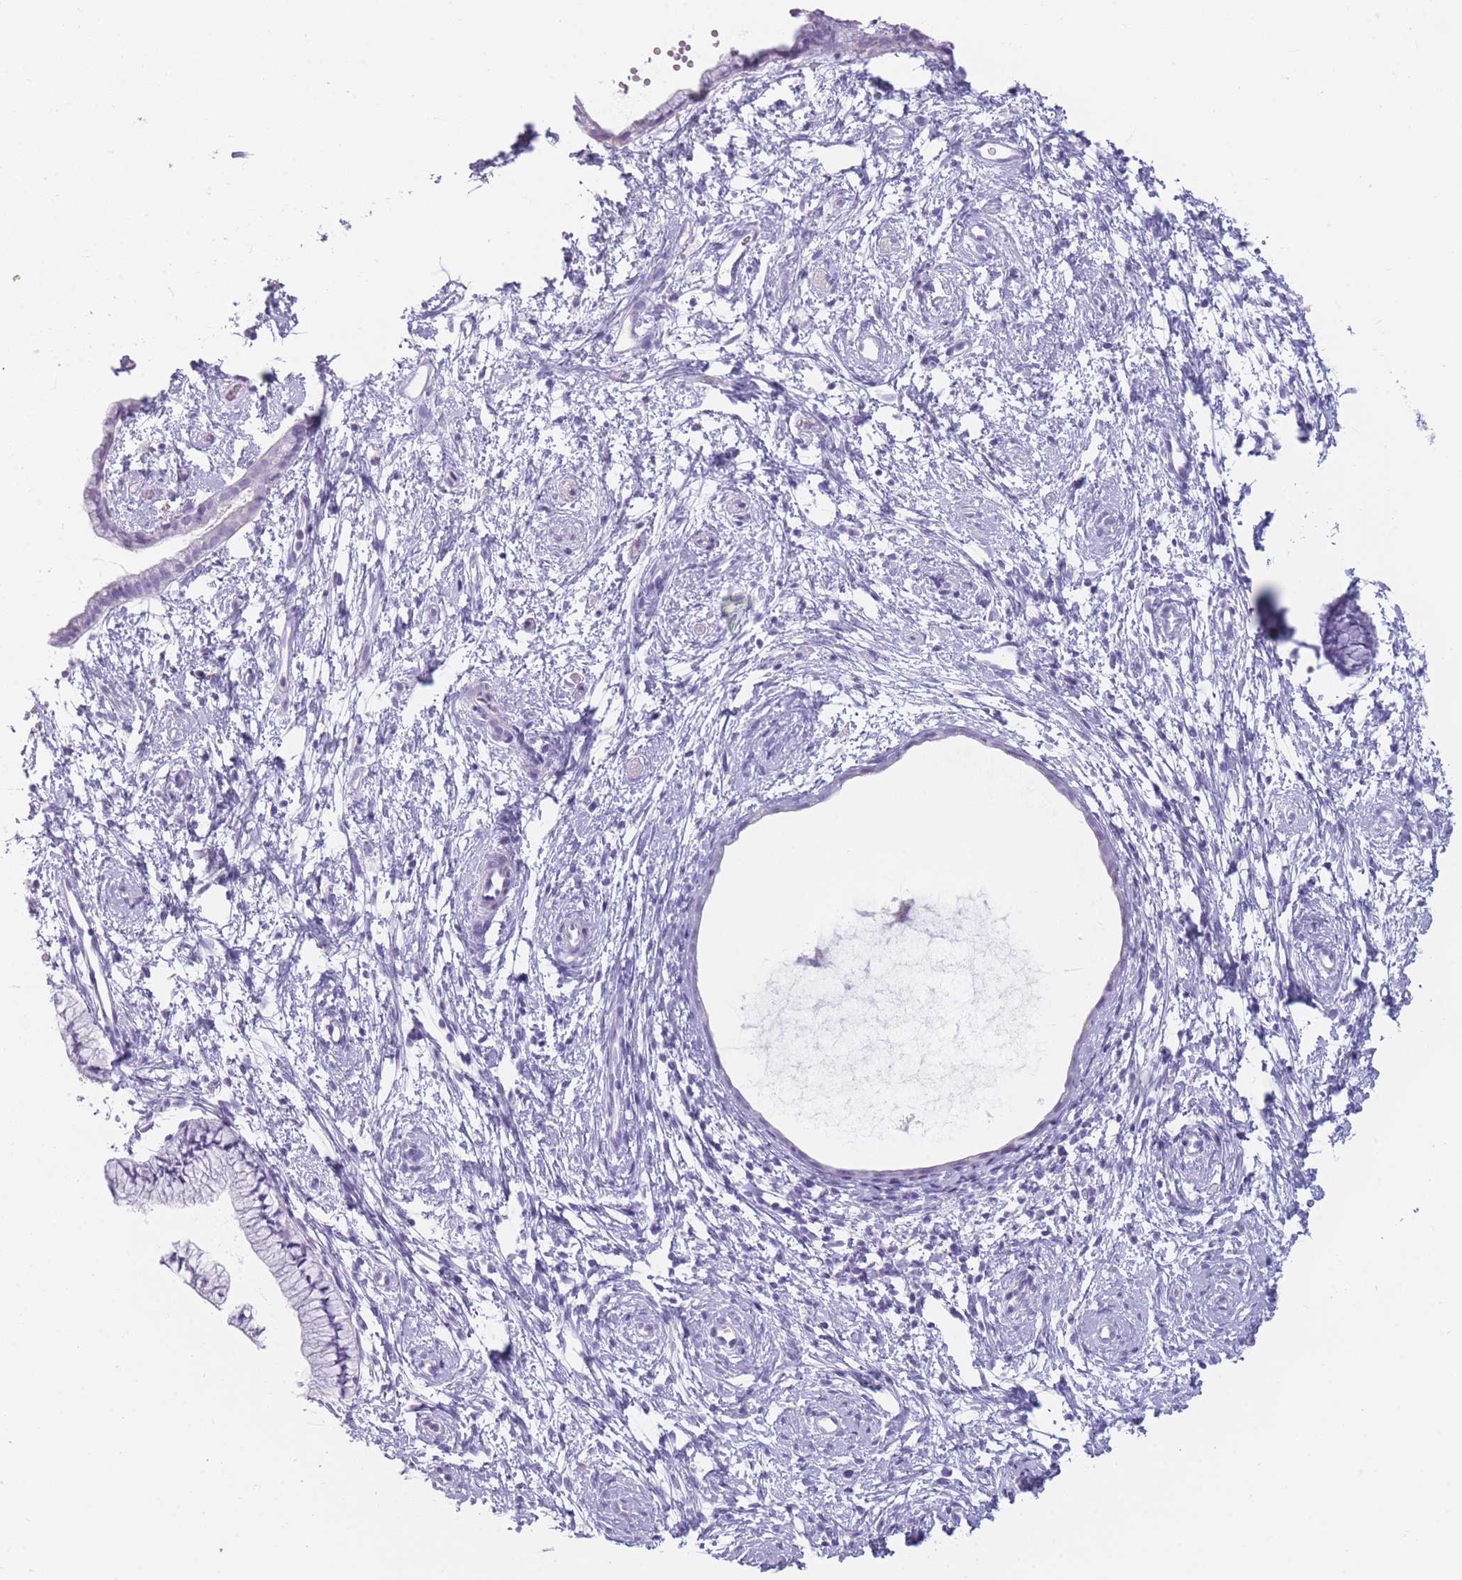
{"staining": {"intensity": "negative", "quantity": "none", "location": "none"}, "tissue": "cervix", "cell_type": "Glandular cells", "image_type": "normal", "snomed": [{"axis": "morphology", "description": "Normal tissue, NOS"}, {"axis": "topography", "description": "Cervix"}], "caption": "An image of cervix stained for a protein reveals no brown staining in glandular cells. (DAB (3,3'-diaminobenzidine) immunohistochemistry (IHC) with hematoxylin counter stain).", "gene": "GPR12", "patient": {"sex": "female", "age": 57}}